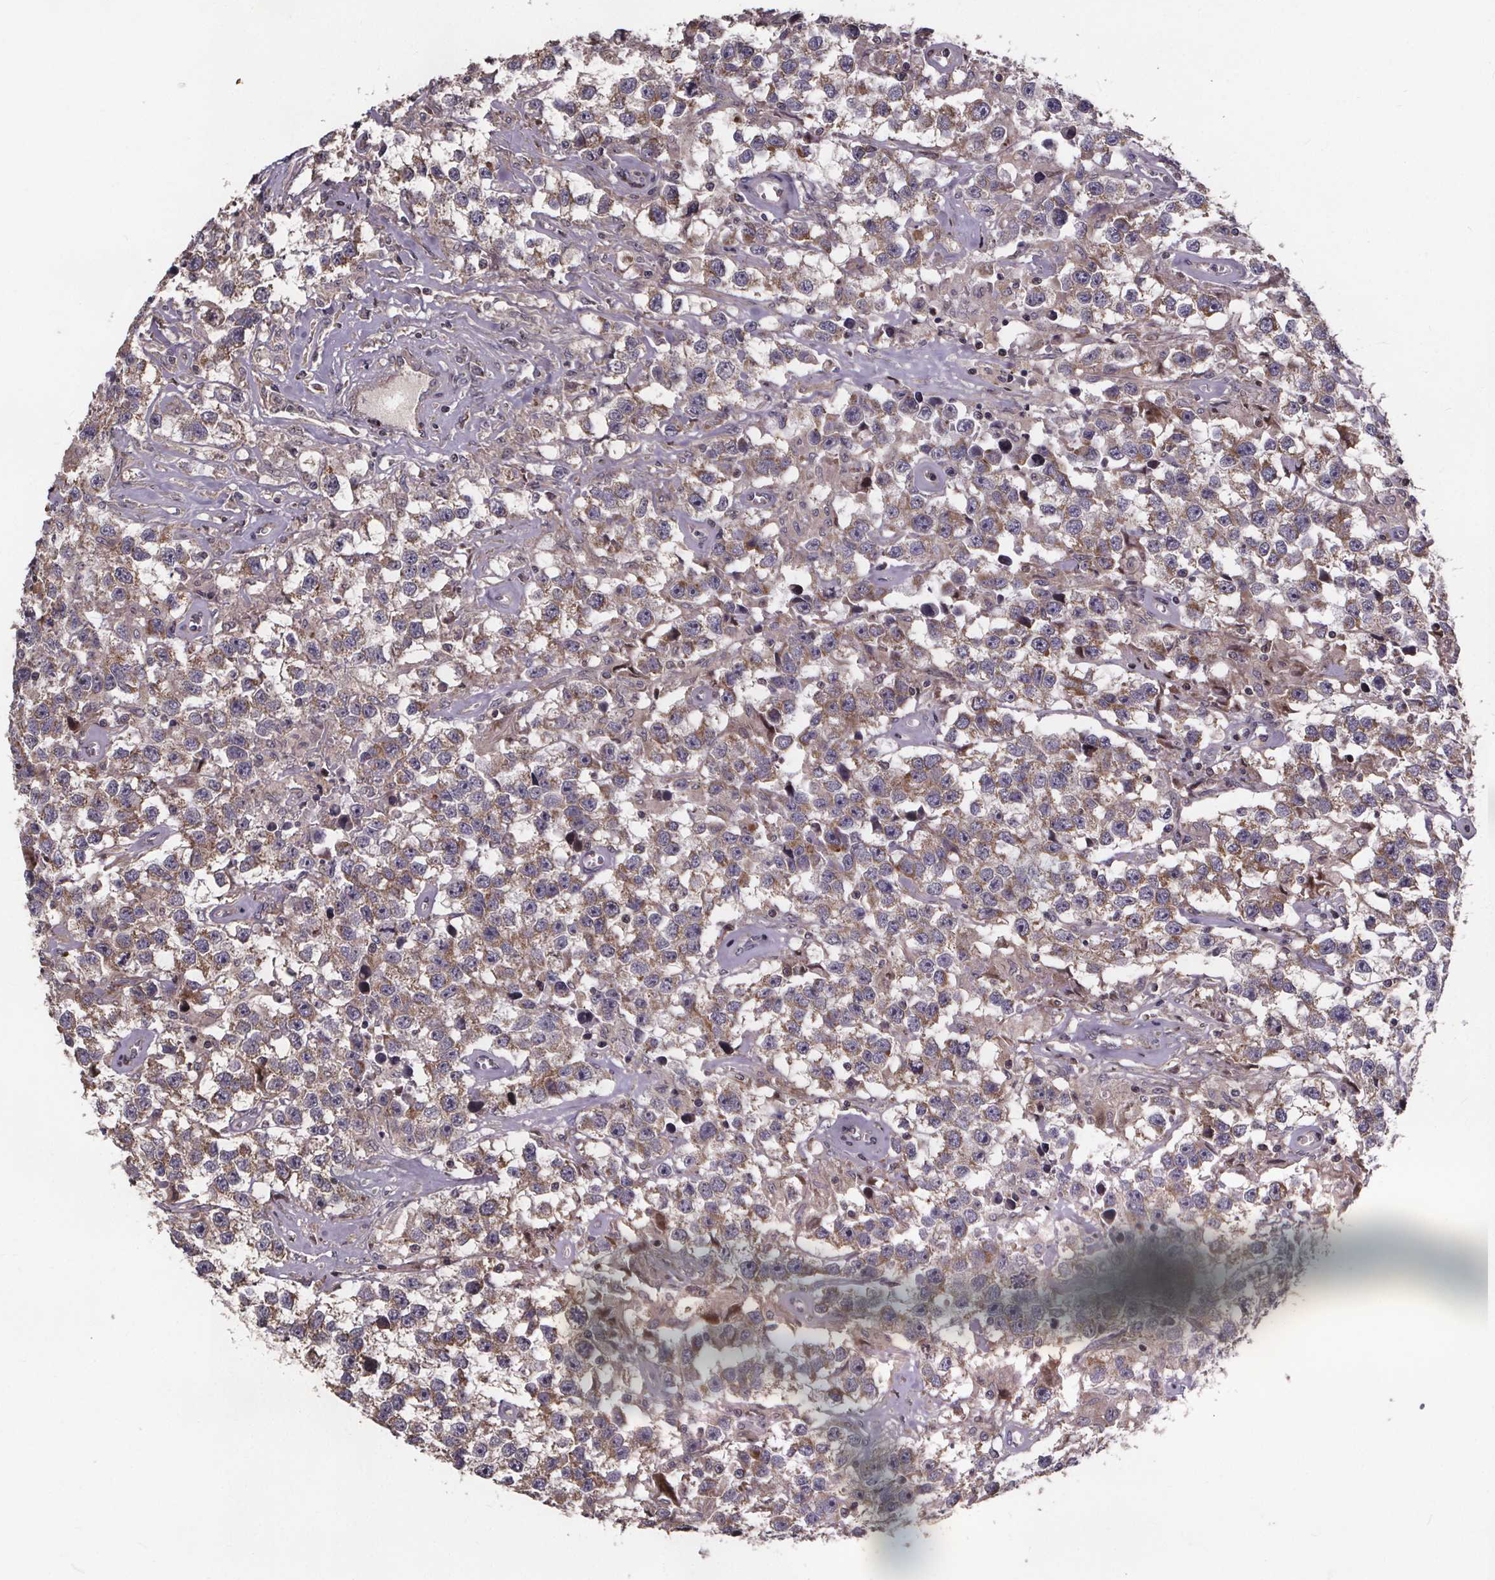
{"staining": {"intensity": "moderate", "quantity": "25%-75%", "location": "cytoplasmic/membranous"}, "tissue": "testis cancer", "cell_type": "Tumor cells", "image_type": "cancer", "snomed": [{"axis": "morphology", "description": "Seminoma, NOS"}, {"axis": "topography", "description": "Testis"}], "caption": "Immunohistochemical staining of testis cancer (seminoma) shows medium levels of moderate cytoplasmic/membranous protein positivity in about 25%-75% of tumor cells.", "gene": "YME1L1", "patient": {"sex": "male", "age": 43}}